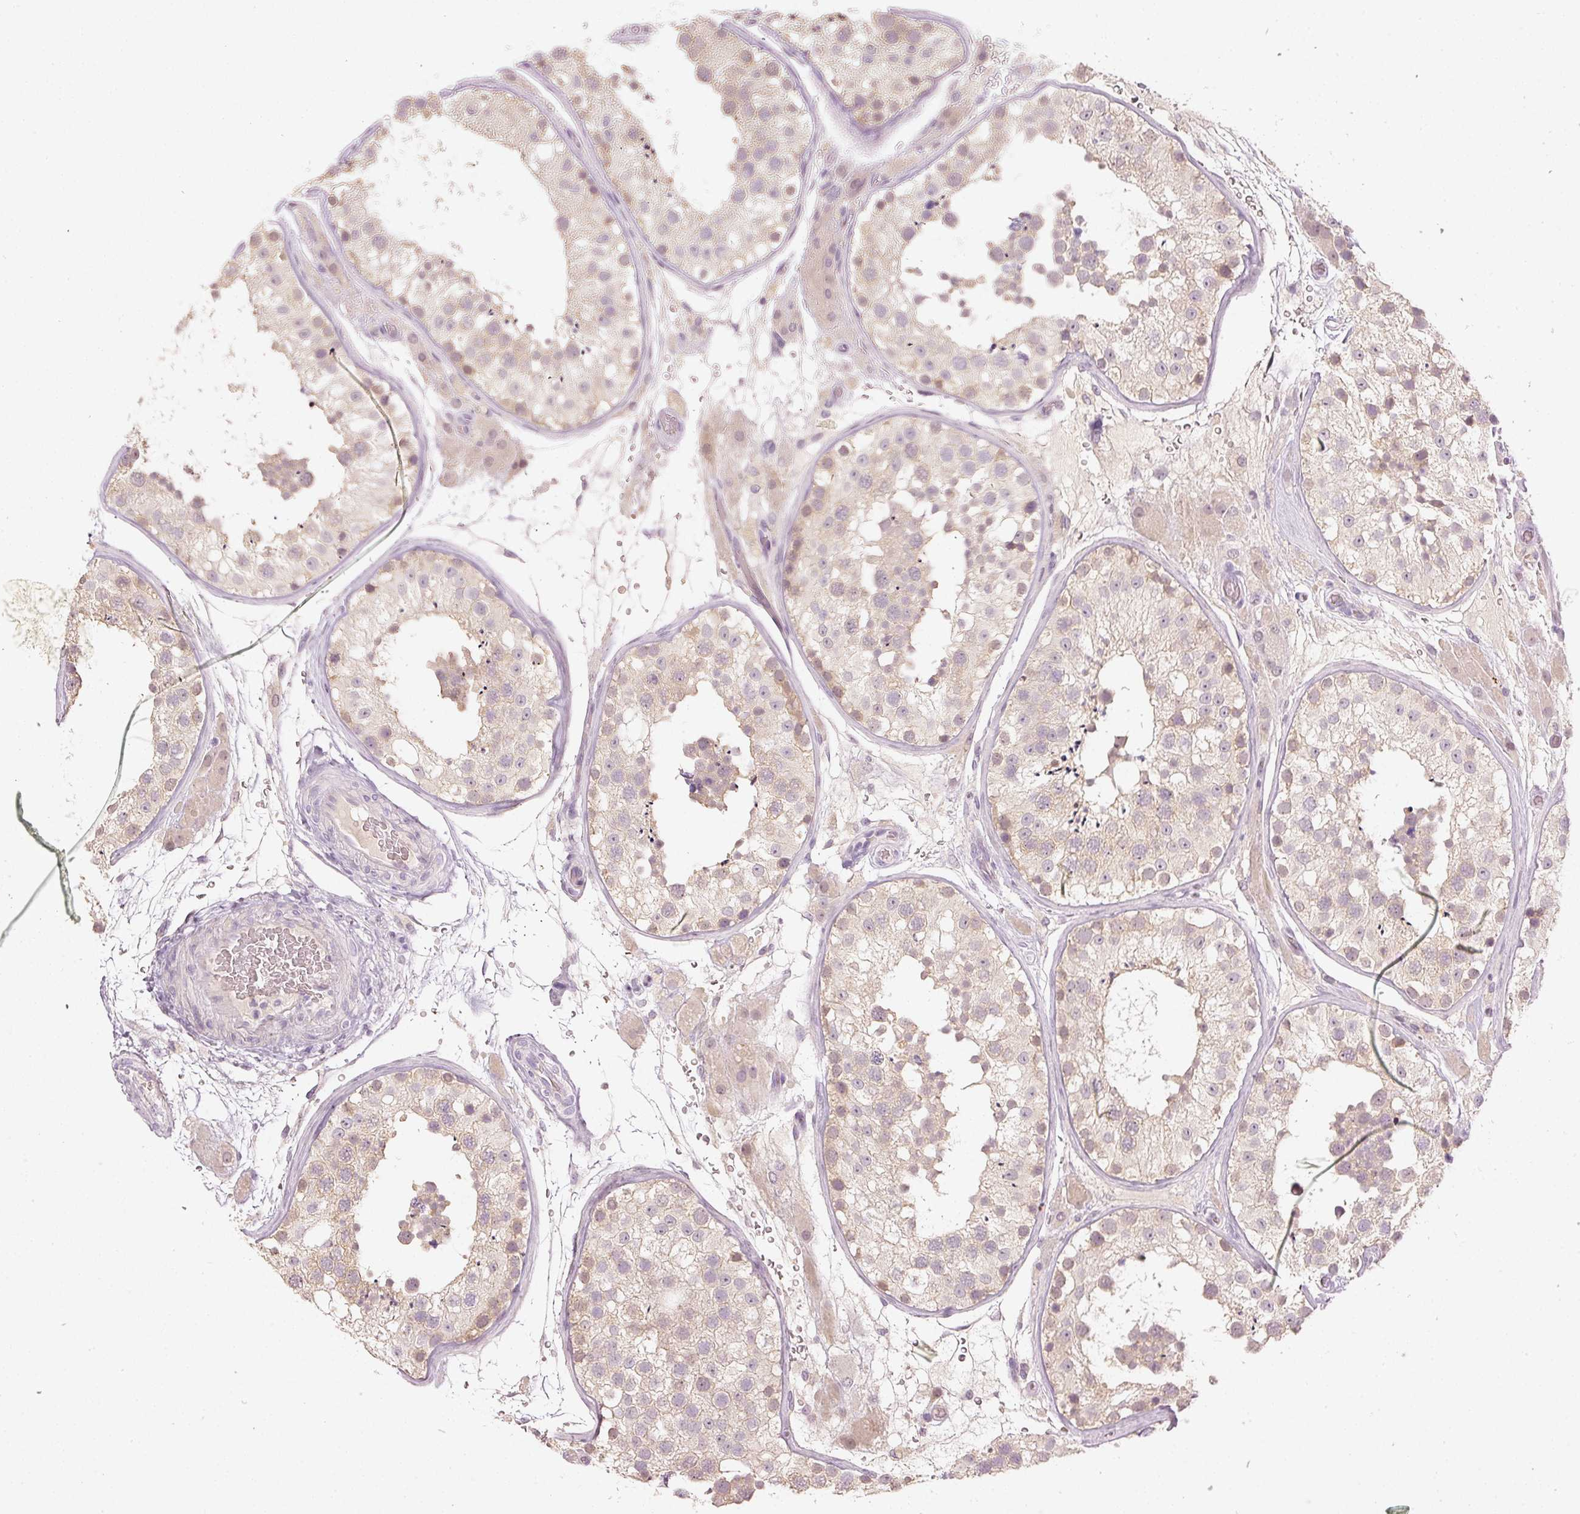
{"staining": {"intensity": "negative", "quantity": "none", "location": "none"}, "tissue": "testis", "cell_type": "Cells in seminiferous ducts", "image_type": "normal", "snomed": [{"axis": "morphology", "description": "Normal tissue, NOS"}, {"axis": "topography", "description": "Testis"}], "caption": "A photomicrograph of testis stained for a protein reveals no brown staining in cells in seminiferous ducts.", "gene": "GZMA", "patient": {"sex": "male", "age": 26}}